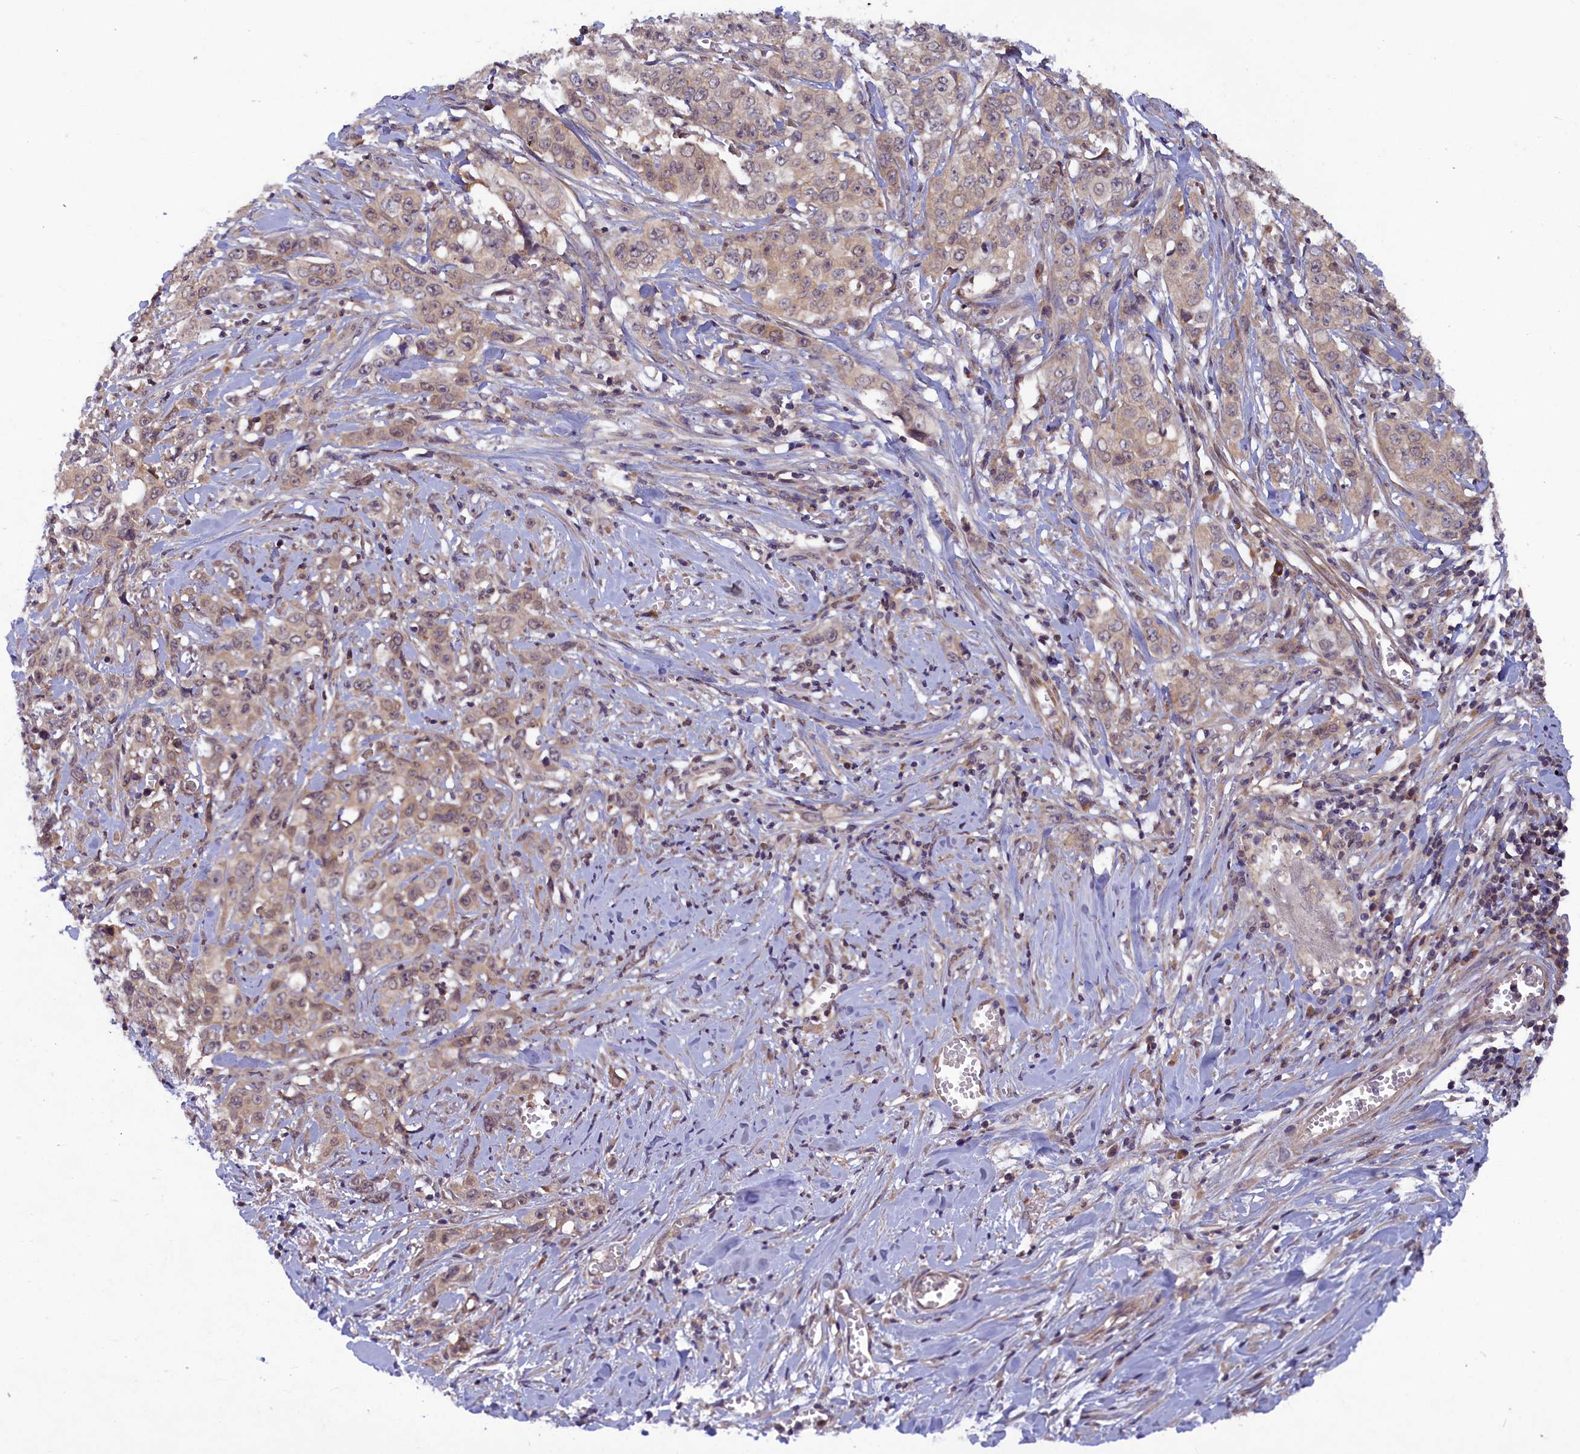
{"staining": {"intensity": "weak", "quantity": ">75%", "location": "cytoplasmic/membranous"}, "tissue": "stomach cancer", "cell_type": "Tumor cells", "image_type": "cancer", "snomed": [{"axis": "morphology", "description": "Adenocarcinoma, NOS"}, {"axis": "topography", "description": "Stomach, upper"}], "caption": "Stomach cancer stained for a protein (brown) exhibits weak cytoplasmic/membranous positive staining in approximately >75% of tumor cells.", "gene": "NUBP1", "patient": {"sex": "male", "age": 62}}